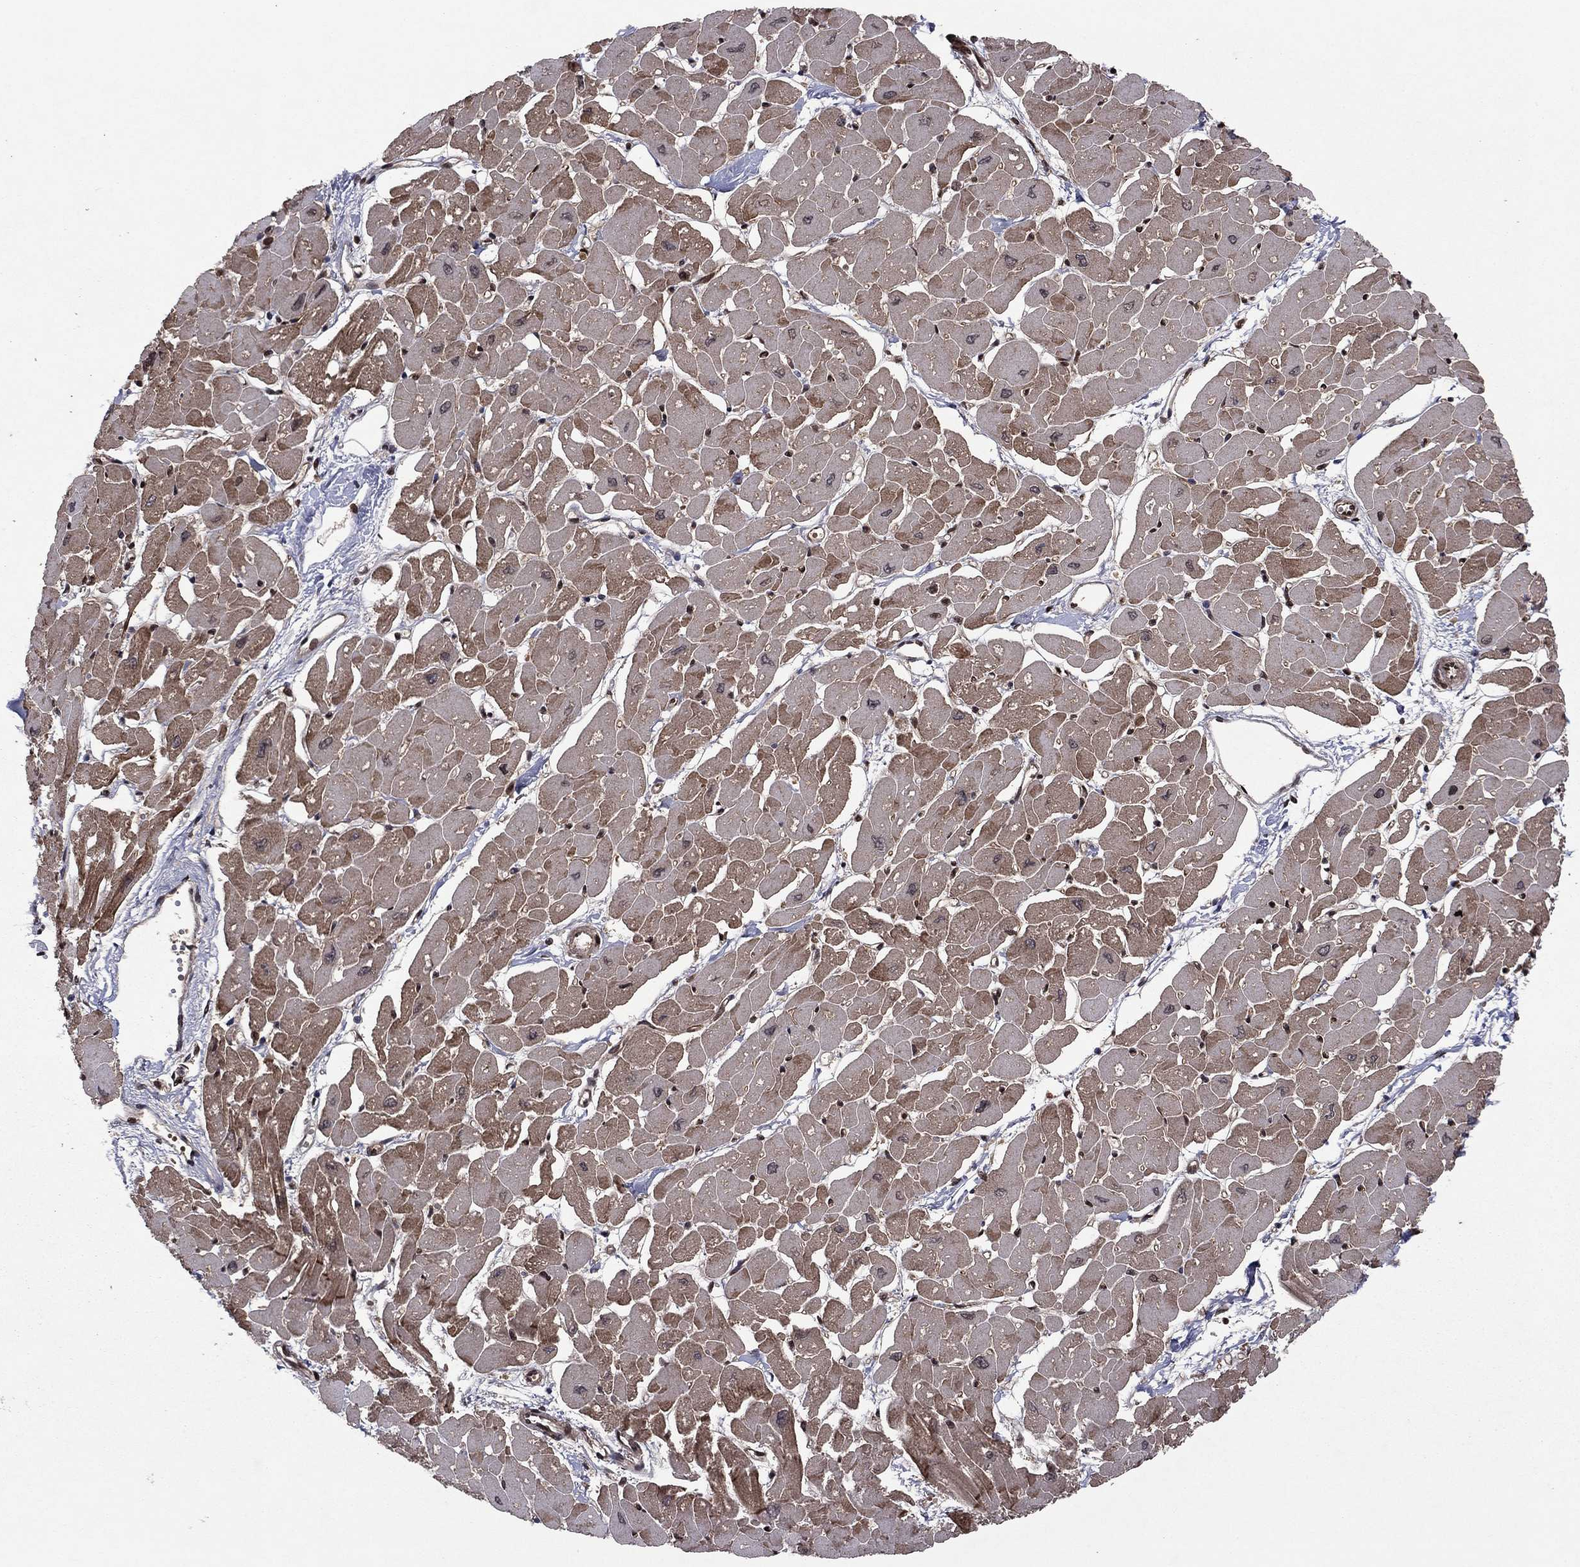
{"staining": {"intensity": "strong", "quantity": "25%-75%", "location": "cytoplasmic/membranous"}, "tissue": "heart muscle", "cell_type": "Cardiomyocytes", "image_type": "normal", "snomed": [{"axis": "morphology", "description": "Normal tissue, NOS"}, {"axis": "topography", "description": "Heart"}], "caption": "Unremarkable heart muscle displays strong cytoplasmic/membranous expression in about 25%-75% of cardiomyocytes.", "gene": "SORBS1", "patient": {"sex": "male", "age": 57}}